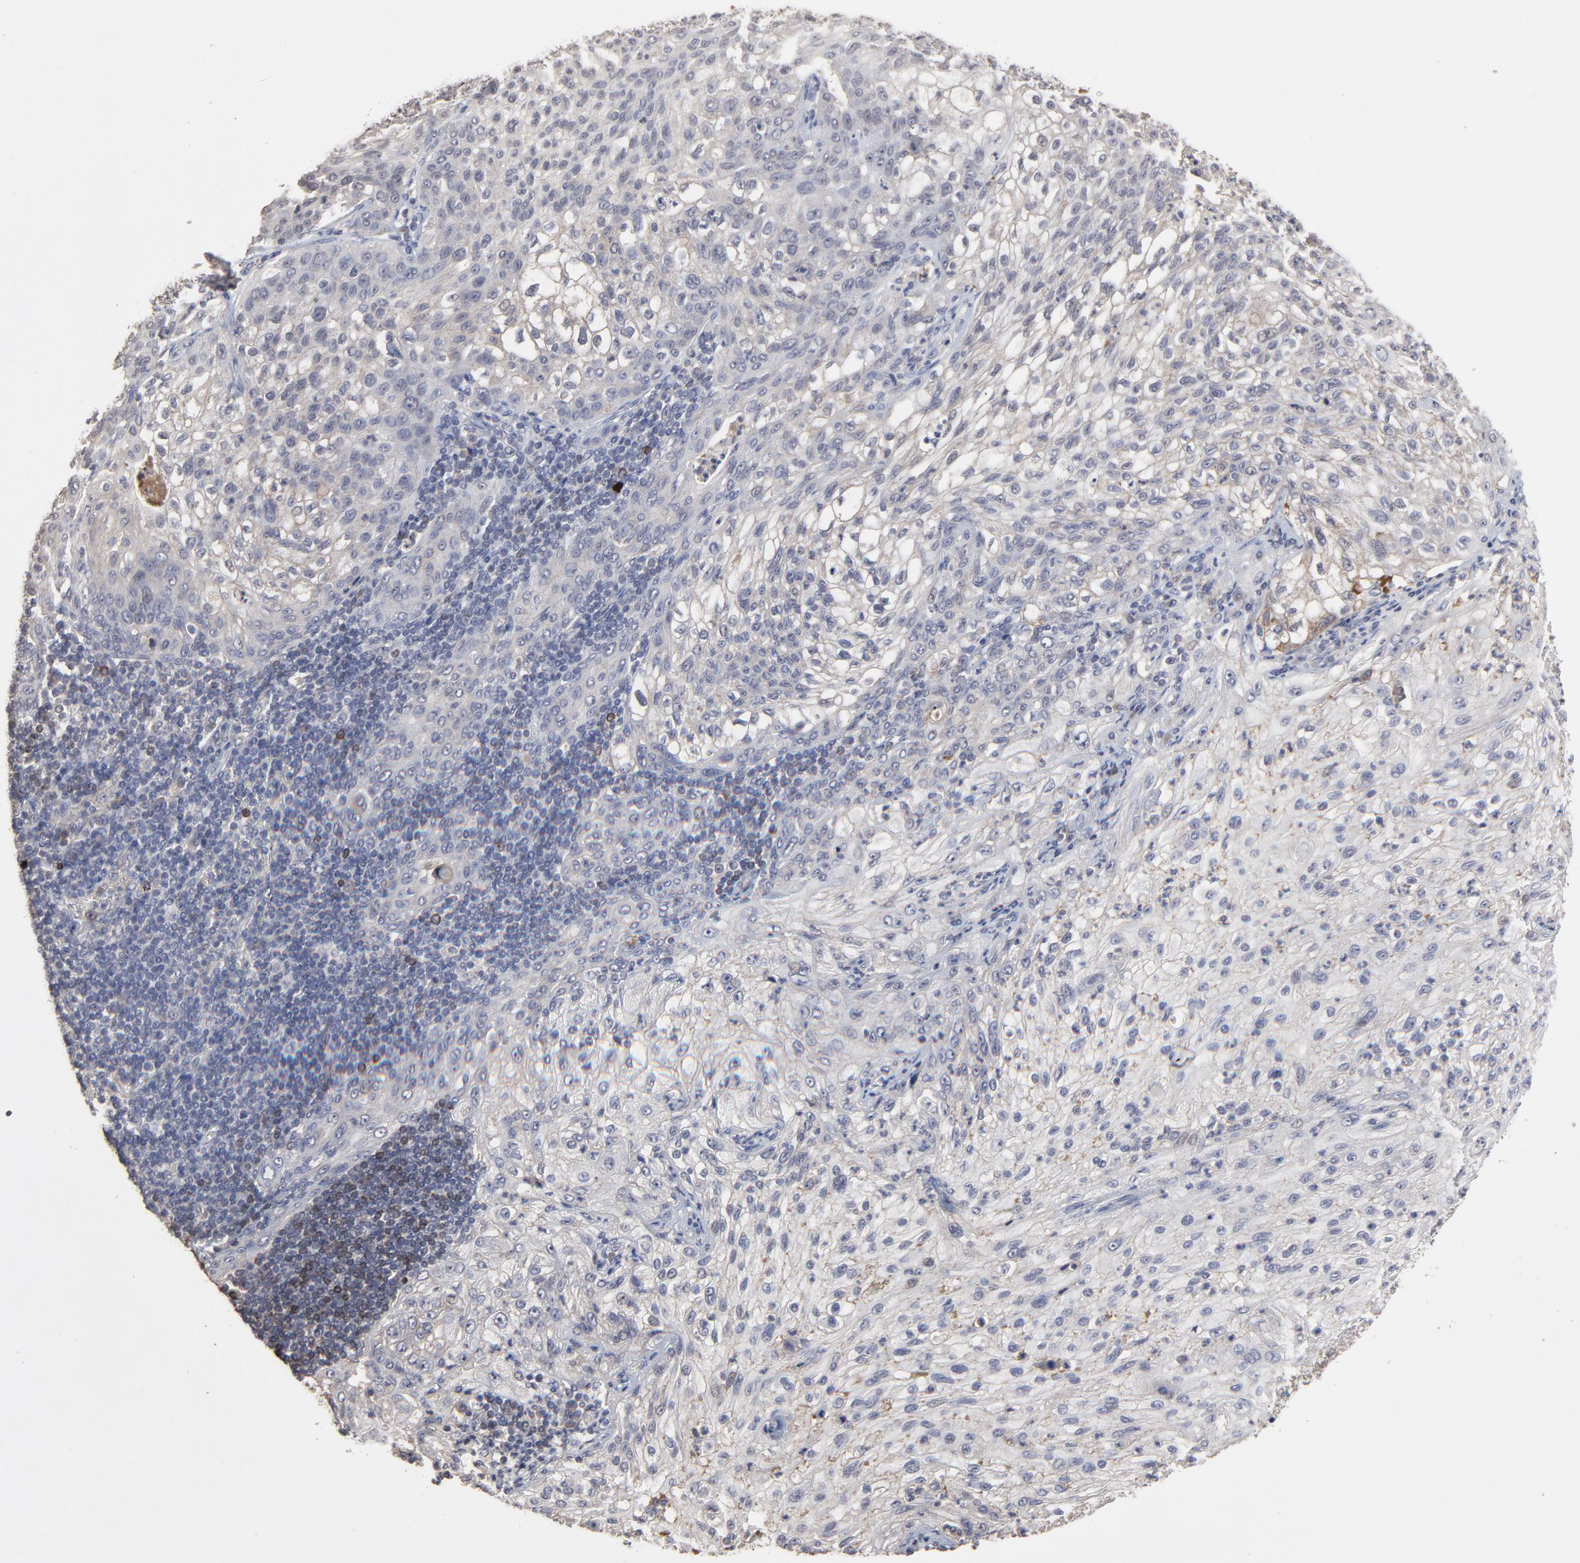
{"staining": {"intensity": "negative", "quantity": "none", "location": "none"}, "tissue": "lung cancer", "cell_type": "Tumor cells", "image_type": "cancer", "snomed": [{"axis": "morphology", "description": "Inflammation, NOS"}, {"axis": "morphology", "description": "Squamous cell carcinoma, NOS"}, {"axis": "topography", "description": "Lymph node"}, {"axis": "topography", "description": "Soft tissue"}, {"axis": "topography", "description": "Lung"}], "caption": "Tumor cells are negative for brown protein staining in lung cancer.", "gene": "VPREB3", "patient": {"sex": "male", "age": 66}}